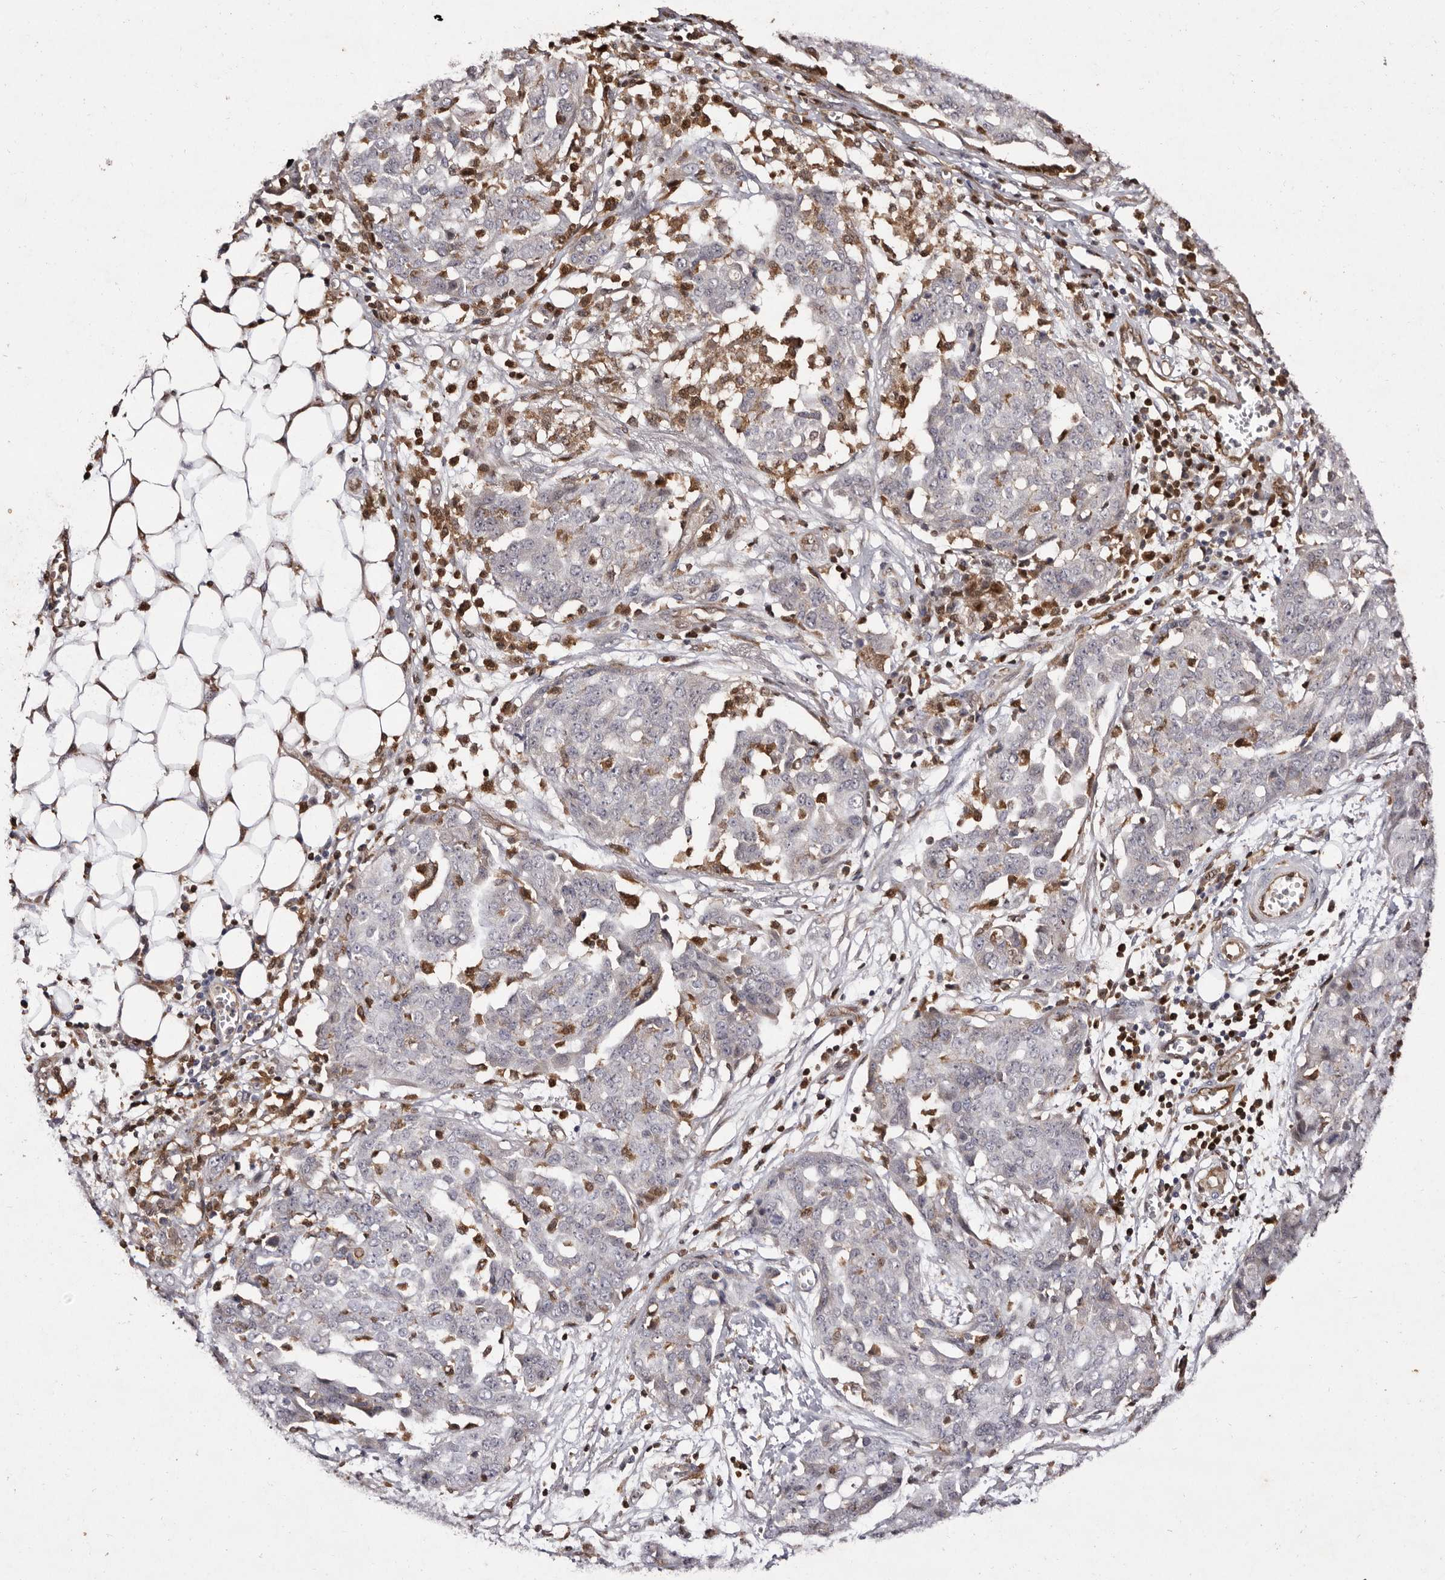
{"staining": {"intensity": "negative", "quantity": "none", "location": "none"}, "tissue": "ovarian cancer", "cell_type": "Tumor cells", "image_type": "cancer", "snomed": [{"axis": "morphology", "description": "Cystadenocarcinoma, serous, NOS"}, {"axis": "topography", "description": "Soft tissue"}, {"axis": "topography", "description": "Ovary"}], "caption": "A high-resolution histopathology image shows immunohistochemistry (IHC) staining of ovarian cancer (serous cystadenocarcinoma), which exhibits no significant expression in tumor cells. The staining was performed using DAB (3,3'-diaminobenzidine) to visualize the protein expression in brown, while the nuclei were stained in blue with hematoxylin (Magnification: 20x).", "gene": "GIMAP4", "patient": {"sex": "female", "age": 57}}